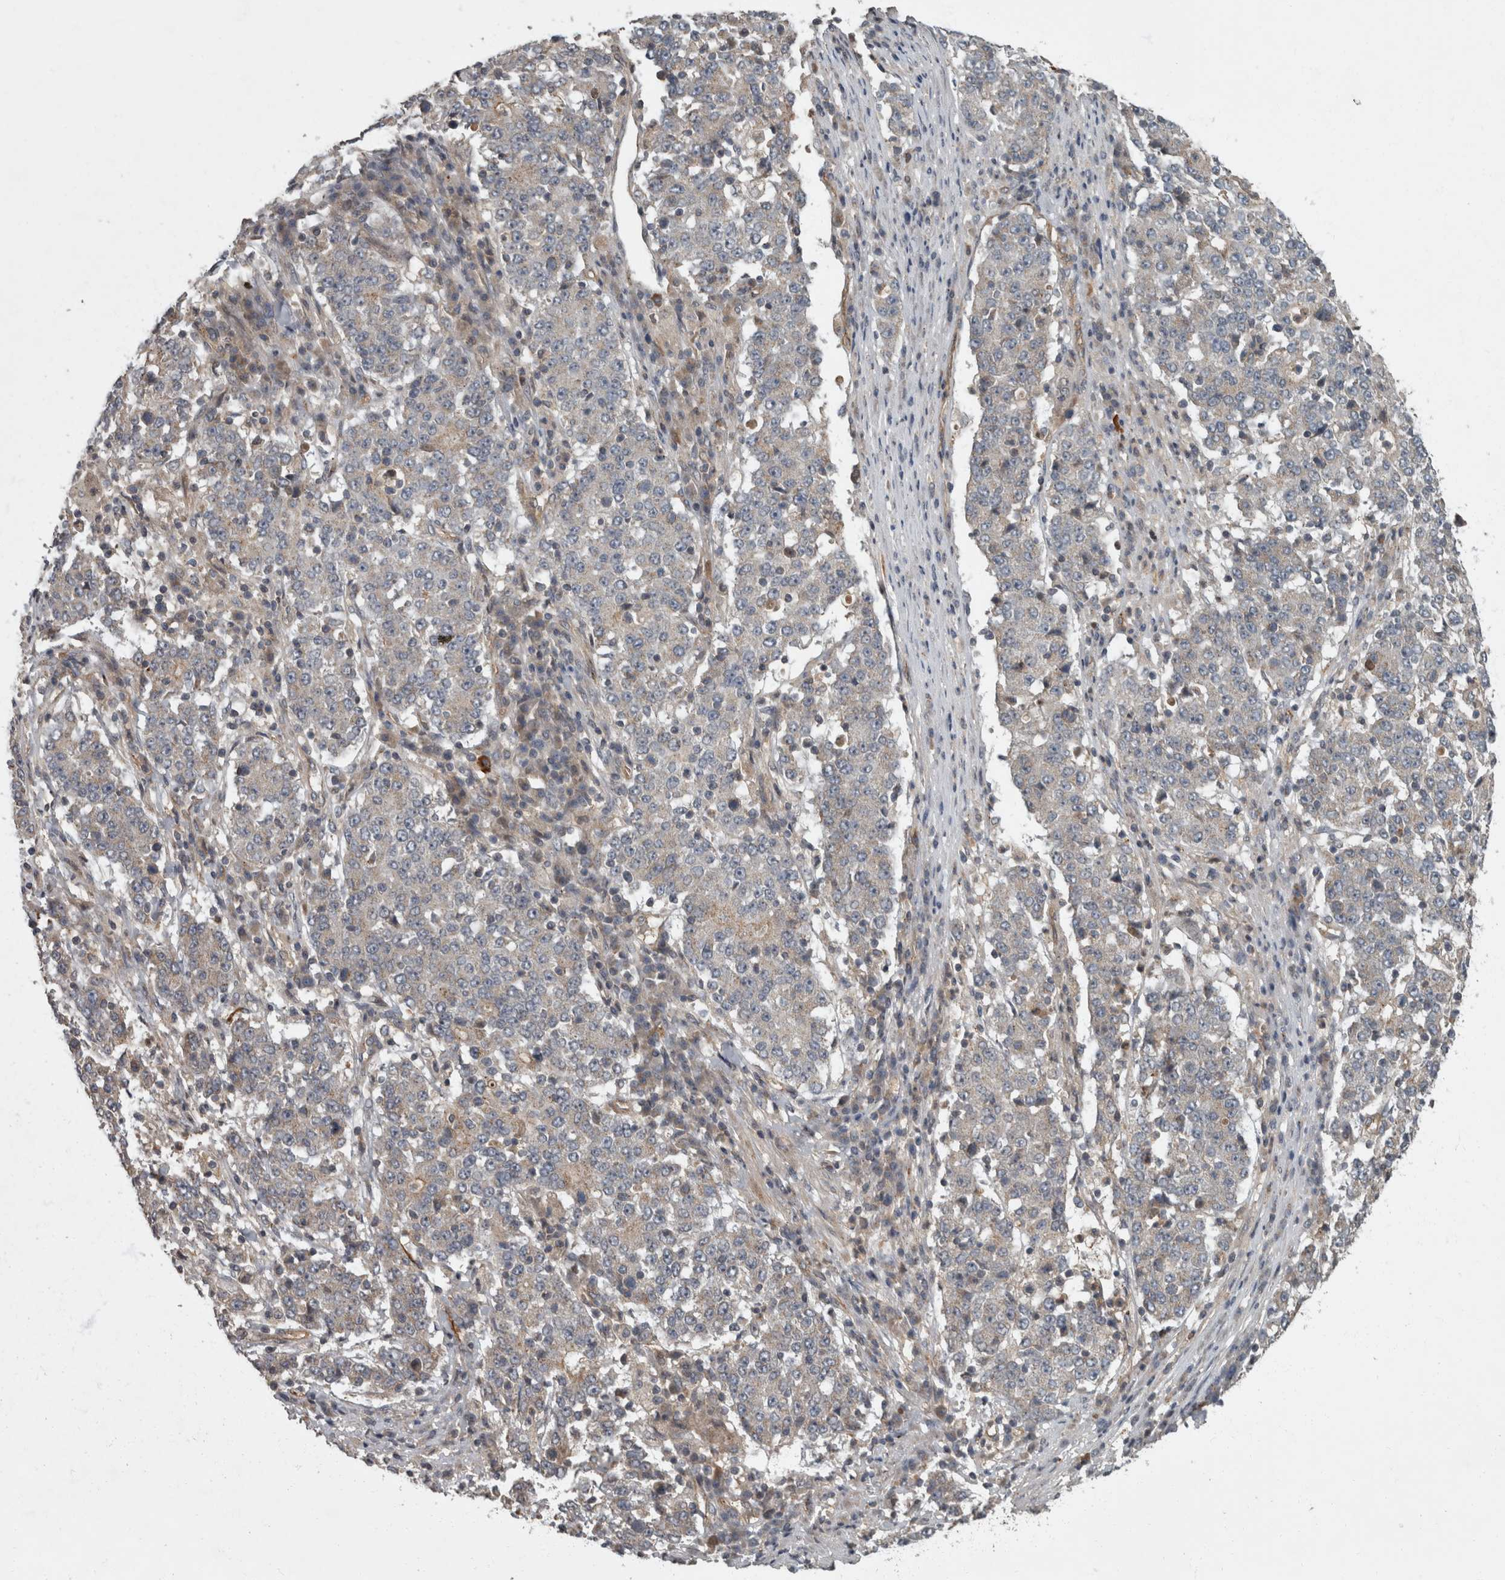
{"staining": {"intensity": "negative", "quantity": "none", "location": "none"}, "tissue": "stomach cancer", "cell_type": "Tumor cells", "image_type": "cancer", "snomed": [{"axis": "morphology", "description": "Adenocarcinoma, NOS"}, {"axis": "topography", "description": "Stomach"}], "caption": "This histopathology image is of adenocarcinoma (stomach) stained with immunohistochemistry (IHC) to label a protein in brown with the nuclei are counter-stained blue. There is no staining in tumor cells. Nuclei are stained in blue.", "gene": "VEGFD", "patient": {"sex": "male", "age": 59}}